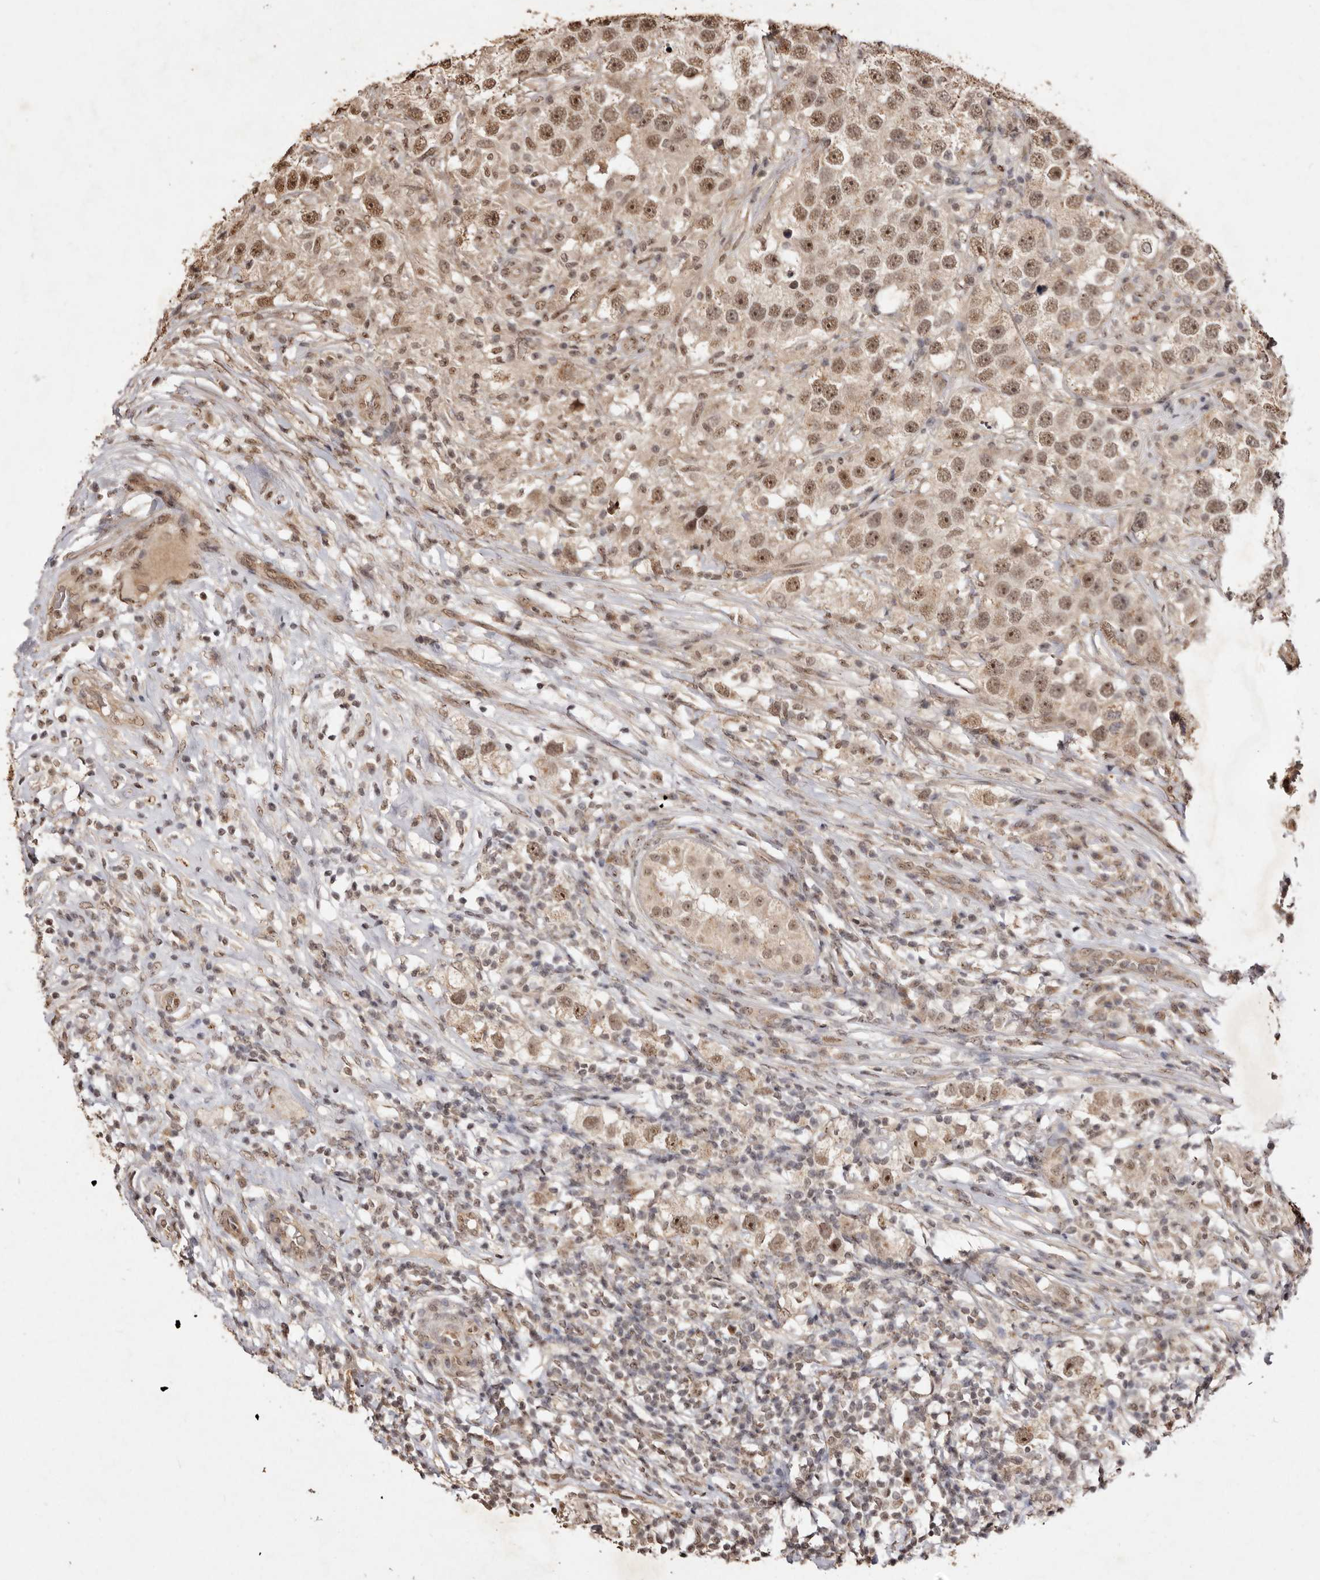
{"staining": {"intensity": "moderate", "quantity": ">75%", "location": "cytoplasmic/membranous,nuclear"}, "tissue": "testis cancer", "cell_type": "Tumor cells", "image_type": "cancer", "snomed": [{"axis": "morphology", "description": "Seminoma, NOS"}, {"axis": "topography", "description": "Testis"}], "caption": "Testis cancer (seminoma) stained for a protein (brown) displays moderate cytoplasmic/membranous and nuclear positive positivity in approximately >75% of tumor cells.", "gene": "NOTCH1", "patient": {"sex": "male", "age": 49}}